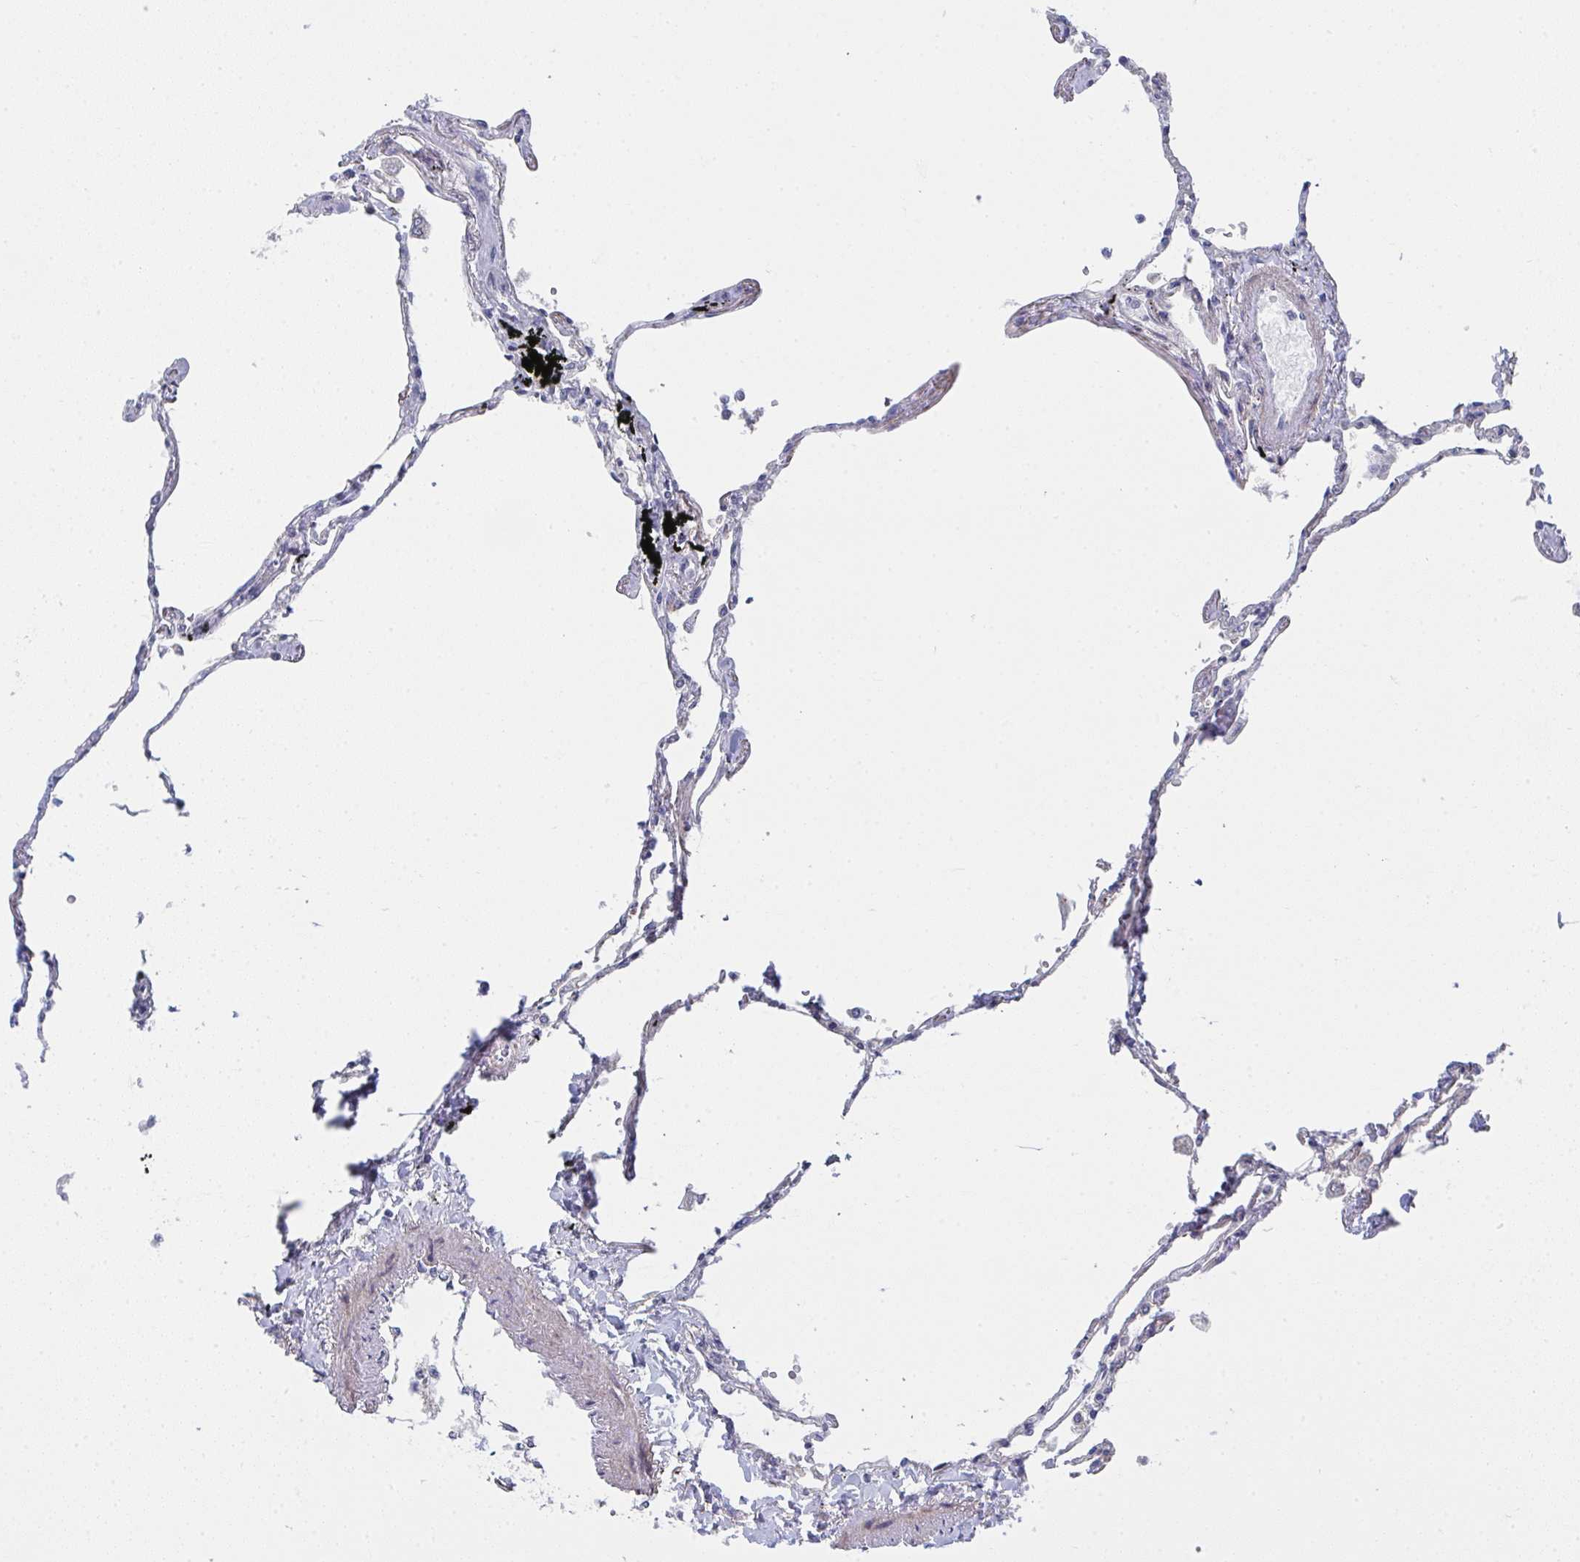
{"staining": {"intensity": "negative", "quantity": "none", "location": "none"}, "tissue": "lung", "cell_type": "Alveolar cells", "image_type": "normal", "snomed": [{"axis": "morphology", "description": "Normal tissue, NOS"}, {"axis": "topography", "description": "Lung"}], "caption": "Lung stained for a protein using immunohistochemistry (IHC) exhibits no positivity alveolar cells.", "gene": "VWDE", "patient": {"sex": "female", "age": 67}}